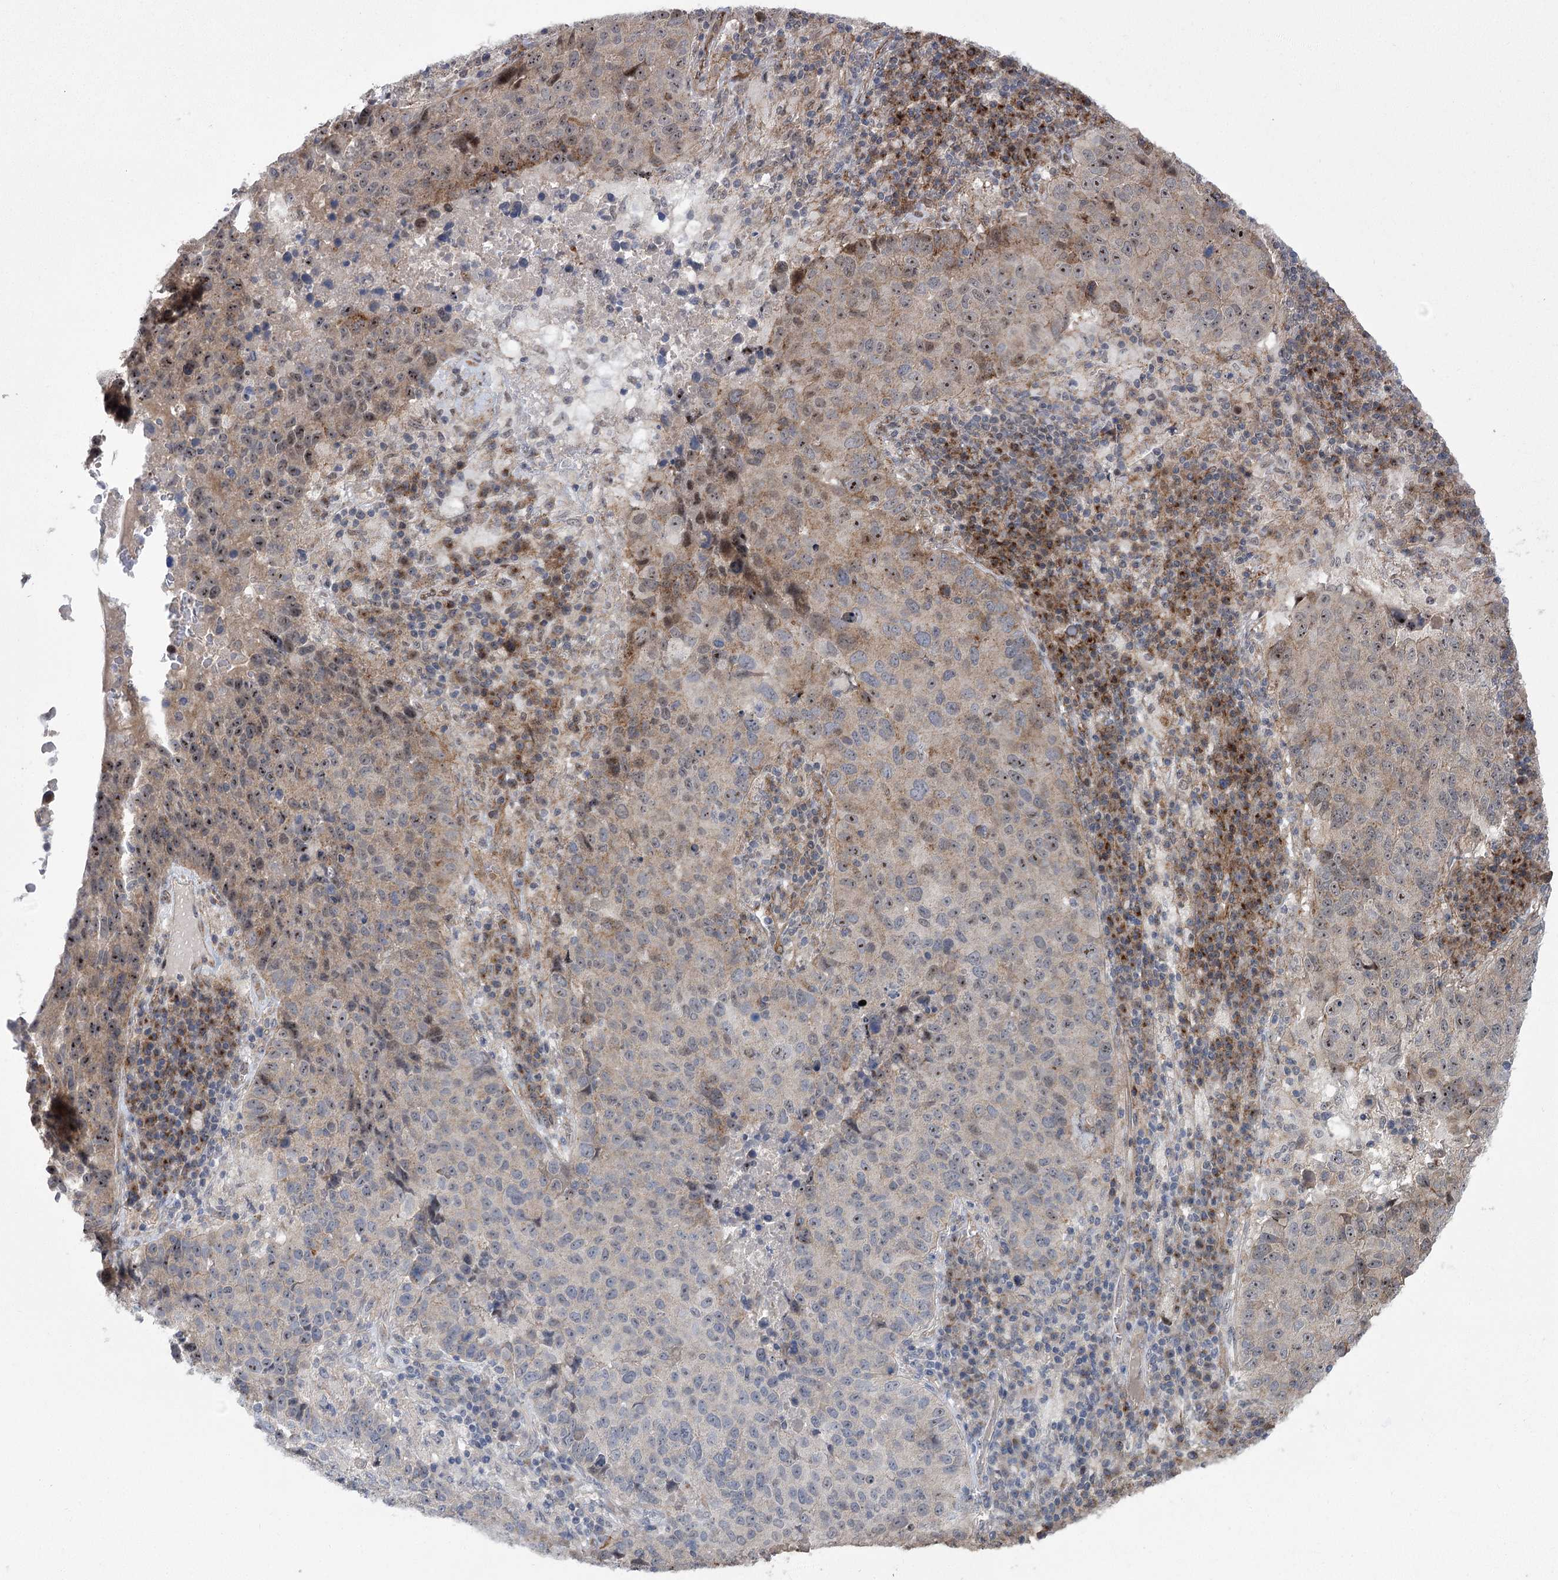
{"staining": {"intensity": "moderate", "quantity": "<25%", "location": "nuclear"}, "tissue": "lung cancer", "cell_type": "Tumor cells", "image_type": "cancer", "snomed": [{"axis": "morphology", "description": "Squamous cell carcinoma, NOS"}, {"axis": "topography", "description": "Lung"}], "caption": "Lung squamous cell carcinoma was stained to show a protein in brown. There is low levels of moderate nuclear staining in about <25% of tumor cells.", "gene": "PARM1", "patient": {"sex": "male", "age": 73}}